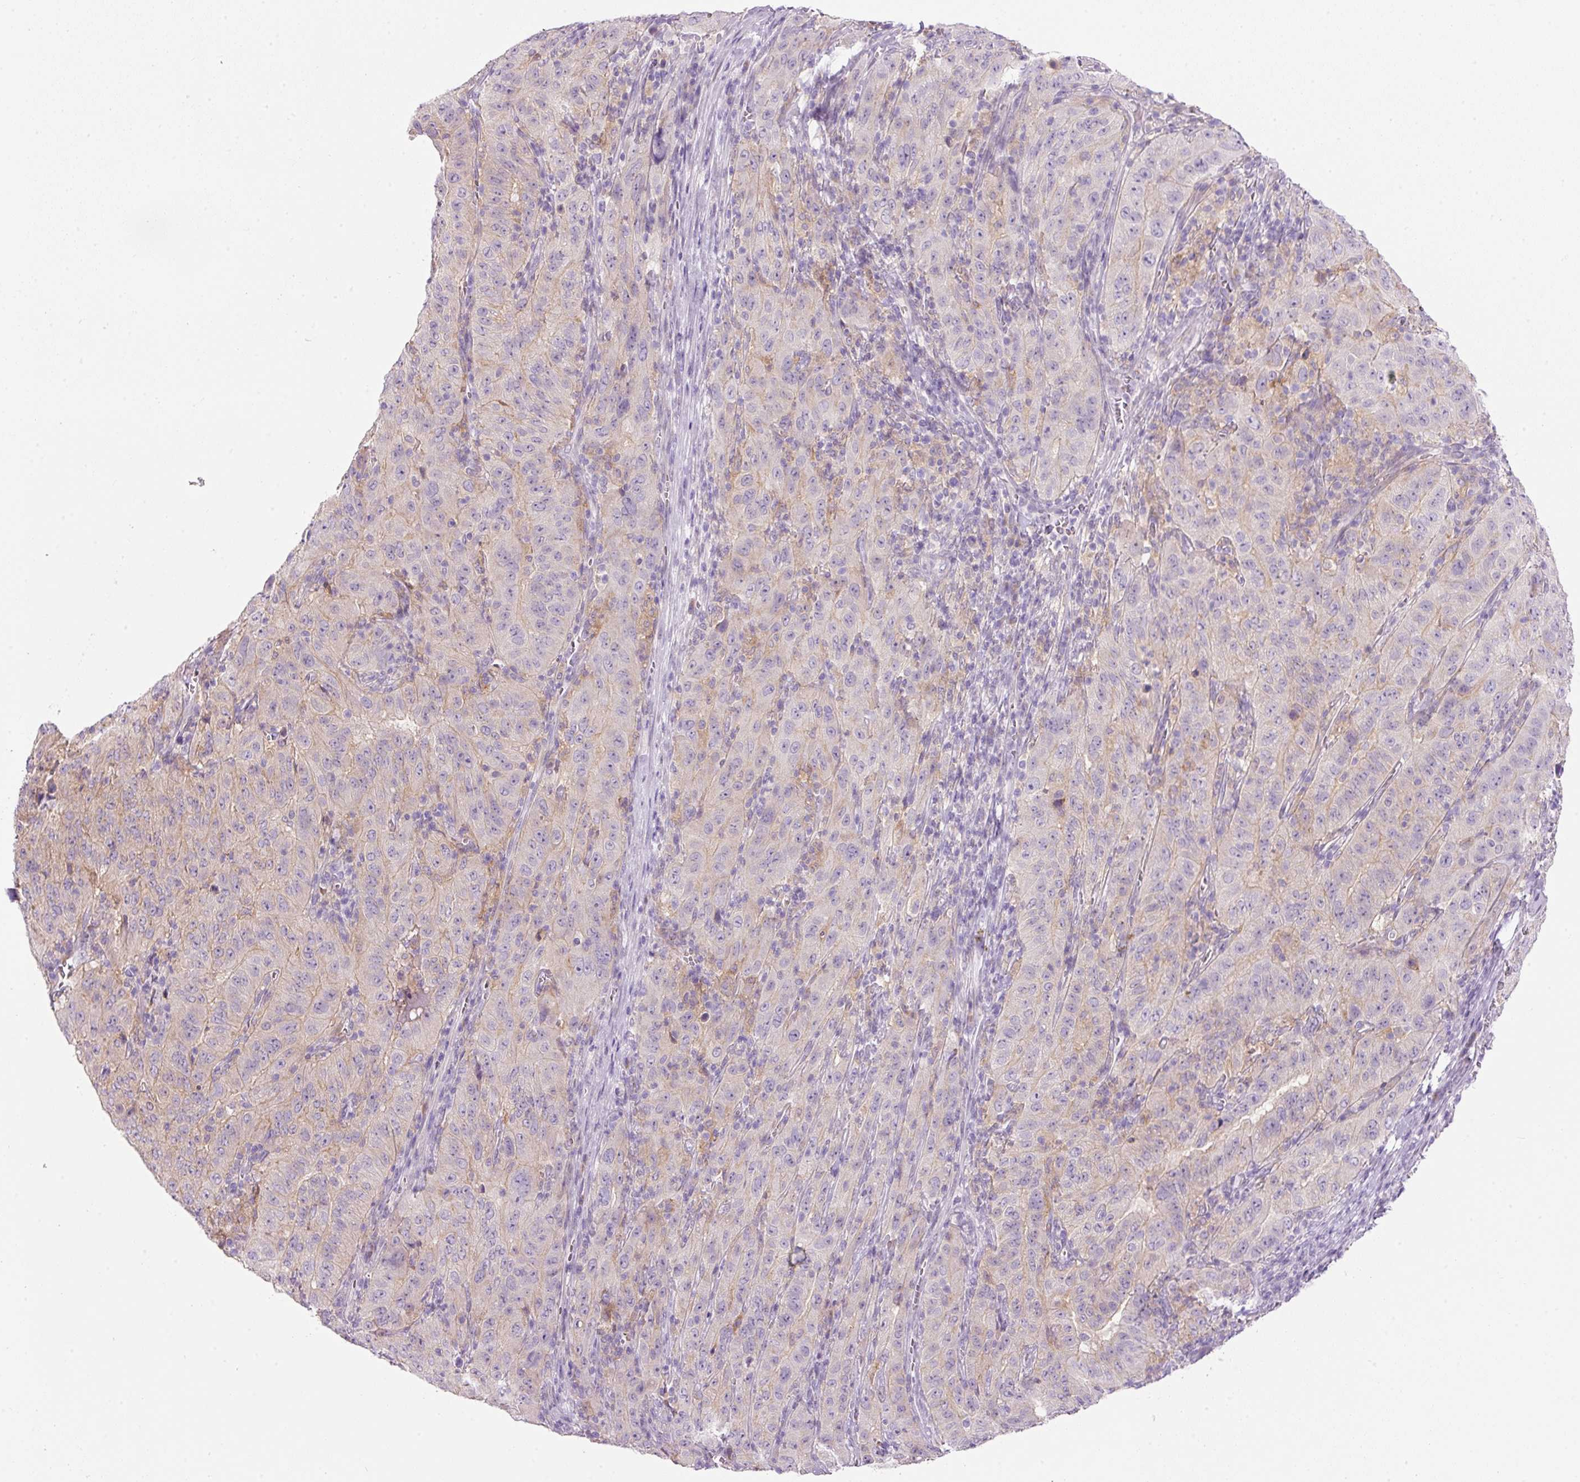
{"staining": {"intensity": "negative", "quantity": "none", "location": "none"}, "tissue": "pancreatic cancer", "cell_type": "Tumor cells", "image_type": "cancer", "snomed": [{"axis": "morphology", "description": "Adenocarcinoma, NOS"}, {"axis": "topography", "description": "Pancreas"}], "caption": "The histopathology image exhibits no significant staining in tumor cells of pancreatic cancer (adenocarcinoma).", "gene": "SRC", "patient": {"sex": "male", "age": 63}}